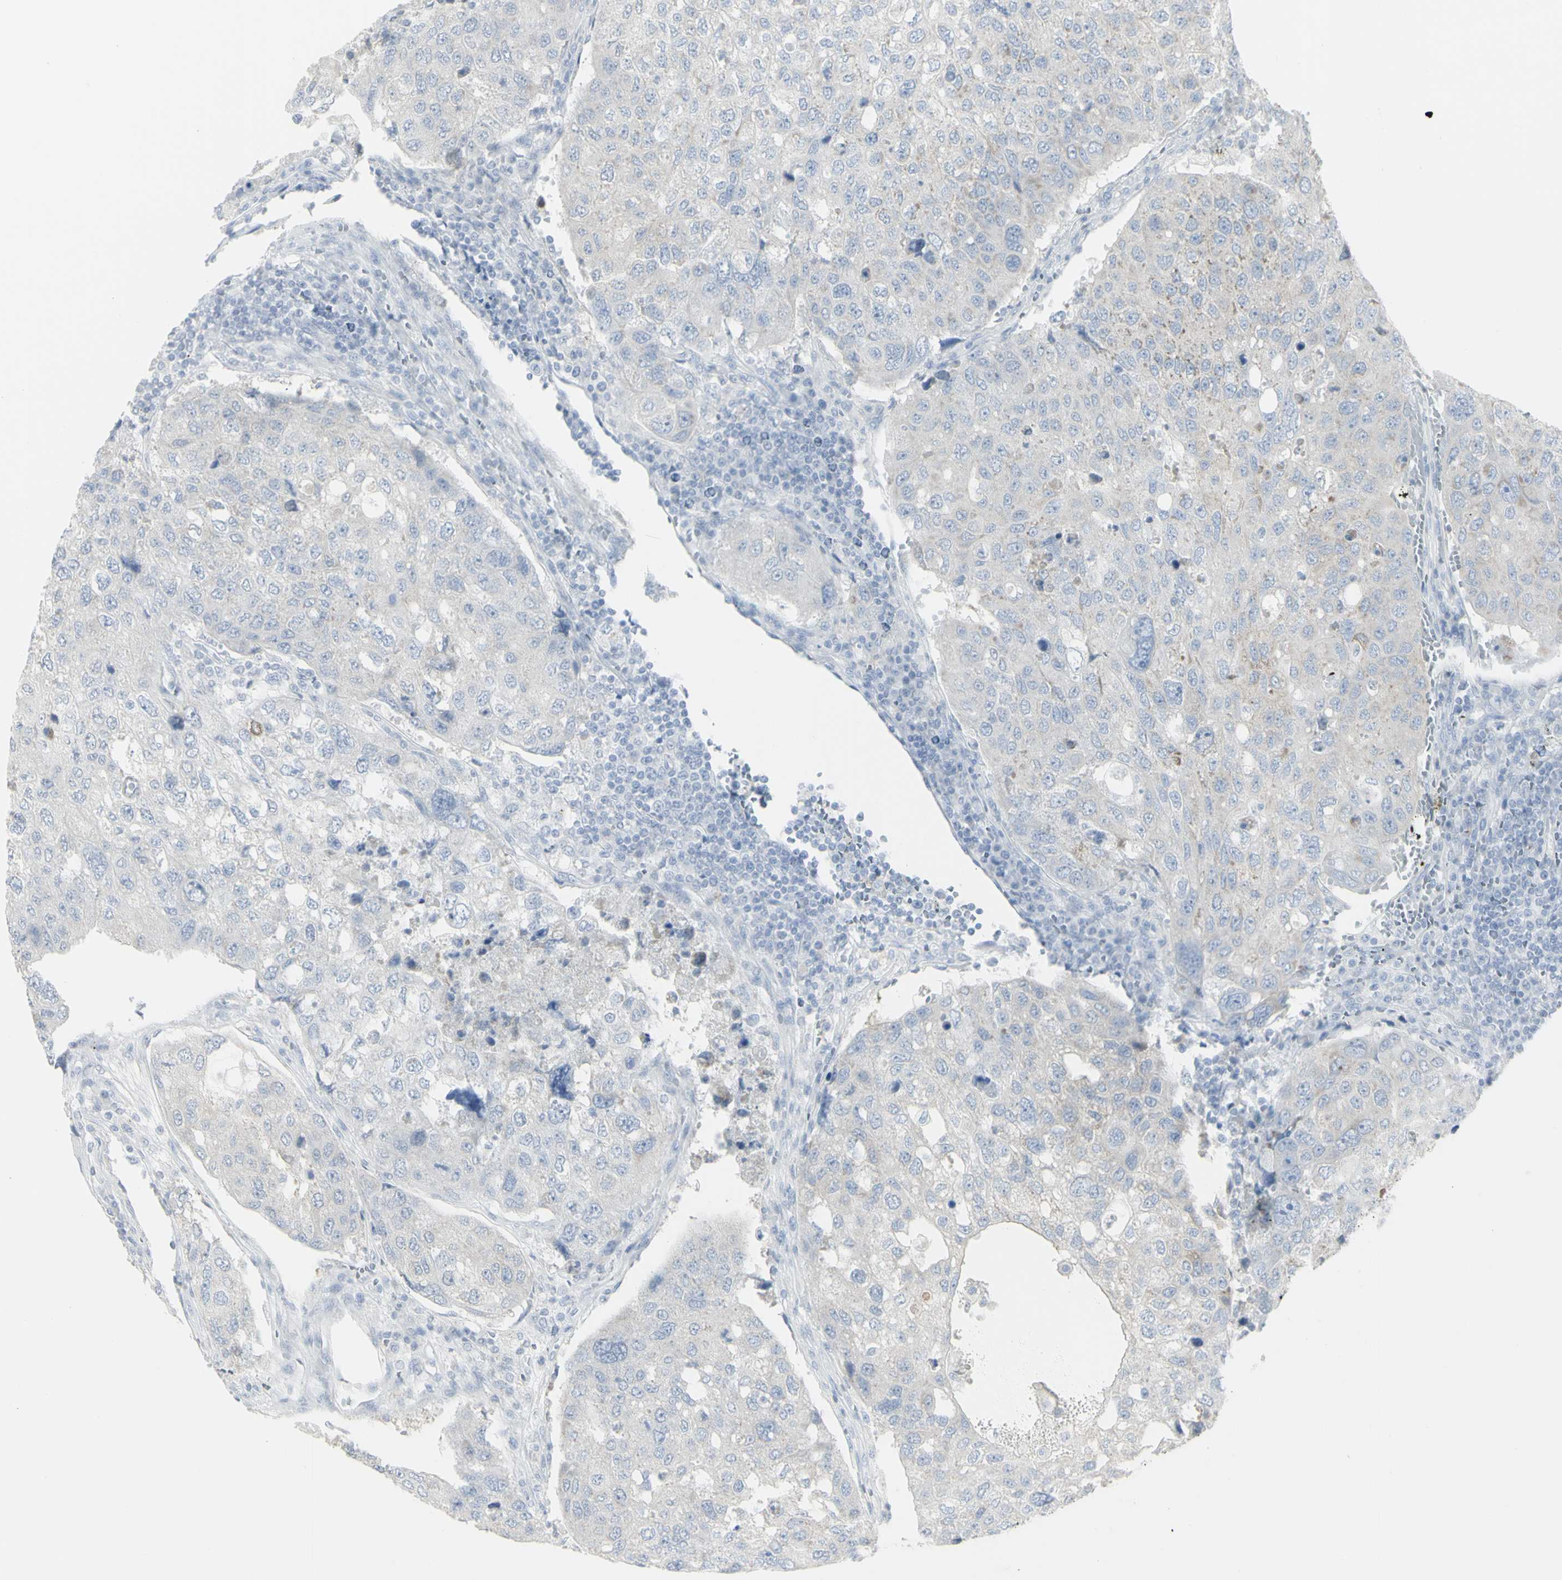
{"staining": {"intensity": "negative", "quantity": "none", "location": "none"}, "tissue": "urothelial cancer", "cell_type": "Tumor cells", "image_type": "cancer", "snomed": [{"axis": "morphology", "description": "Urothelial carcinoma, High grade"}, {"axis": "topography", "description": "Lymph node"}, {"axis": "topography", "description": "Urinary bladder"}], "caption": "There is no significant expression in tumor cells of urothelial cancer.", "gene": "ENSG00000198211", "patient": {"sex": "male", "age": 51}}